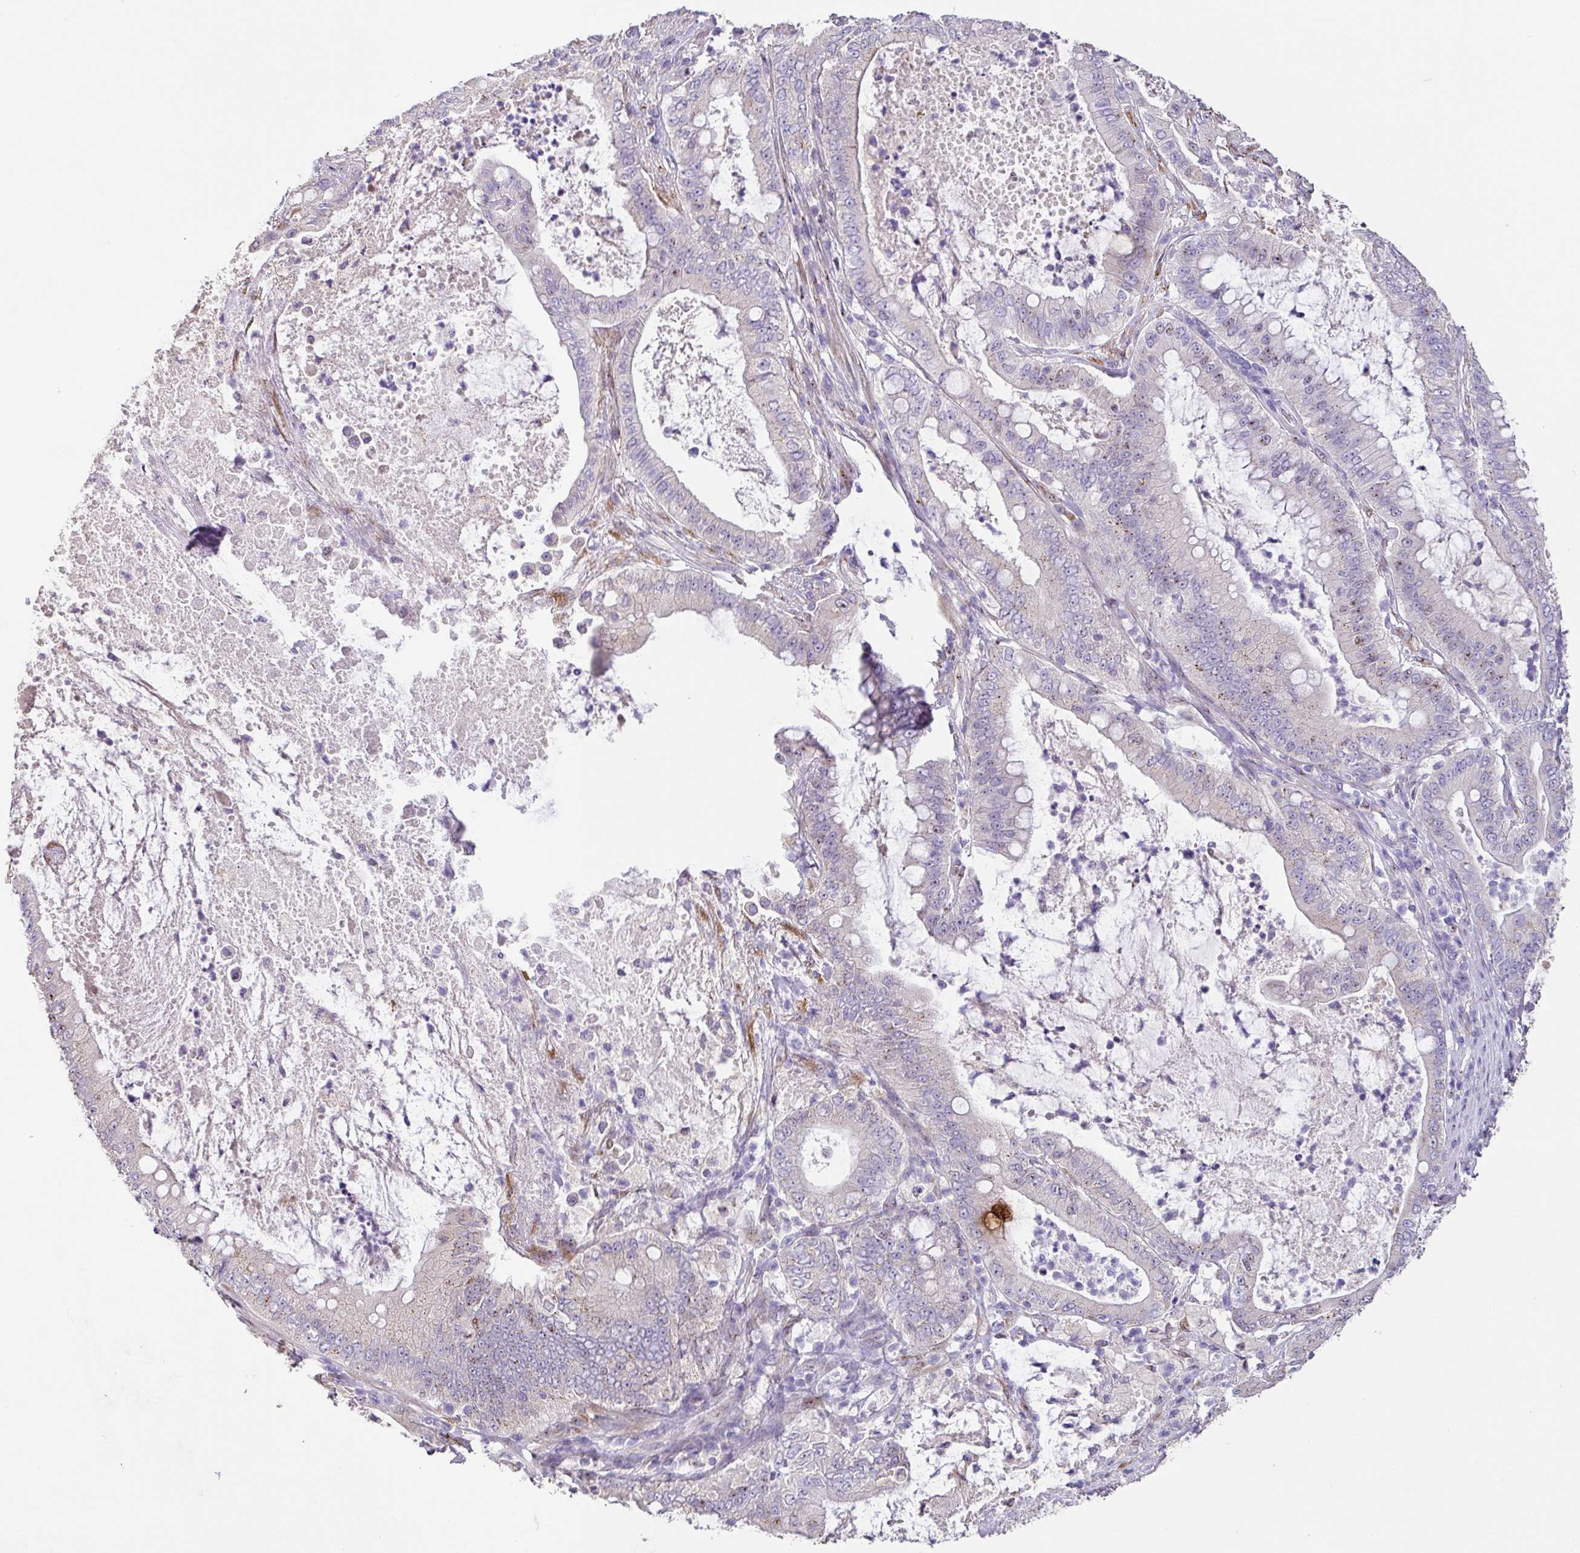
{"staining": {"intensity": "weak", "quantity": "<25%", "location": "cytoplasmic/membranous"}, "tissue": "pancreatic cancer", "cell_type": "Tumor cells", "image_type": "cancer", "snomed": [{"axis": "morphology", "description": "Adenocarcinoma, NOS"}, {"axis": "topography", "description": "Pancreas"}], "caption": "There is no significant staining in tumor cells of adenocarcinoma (pancreatic).", "gene": "ZG16", "patient": {"sex": "male", "age": 71}}